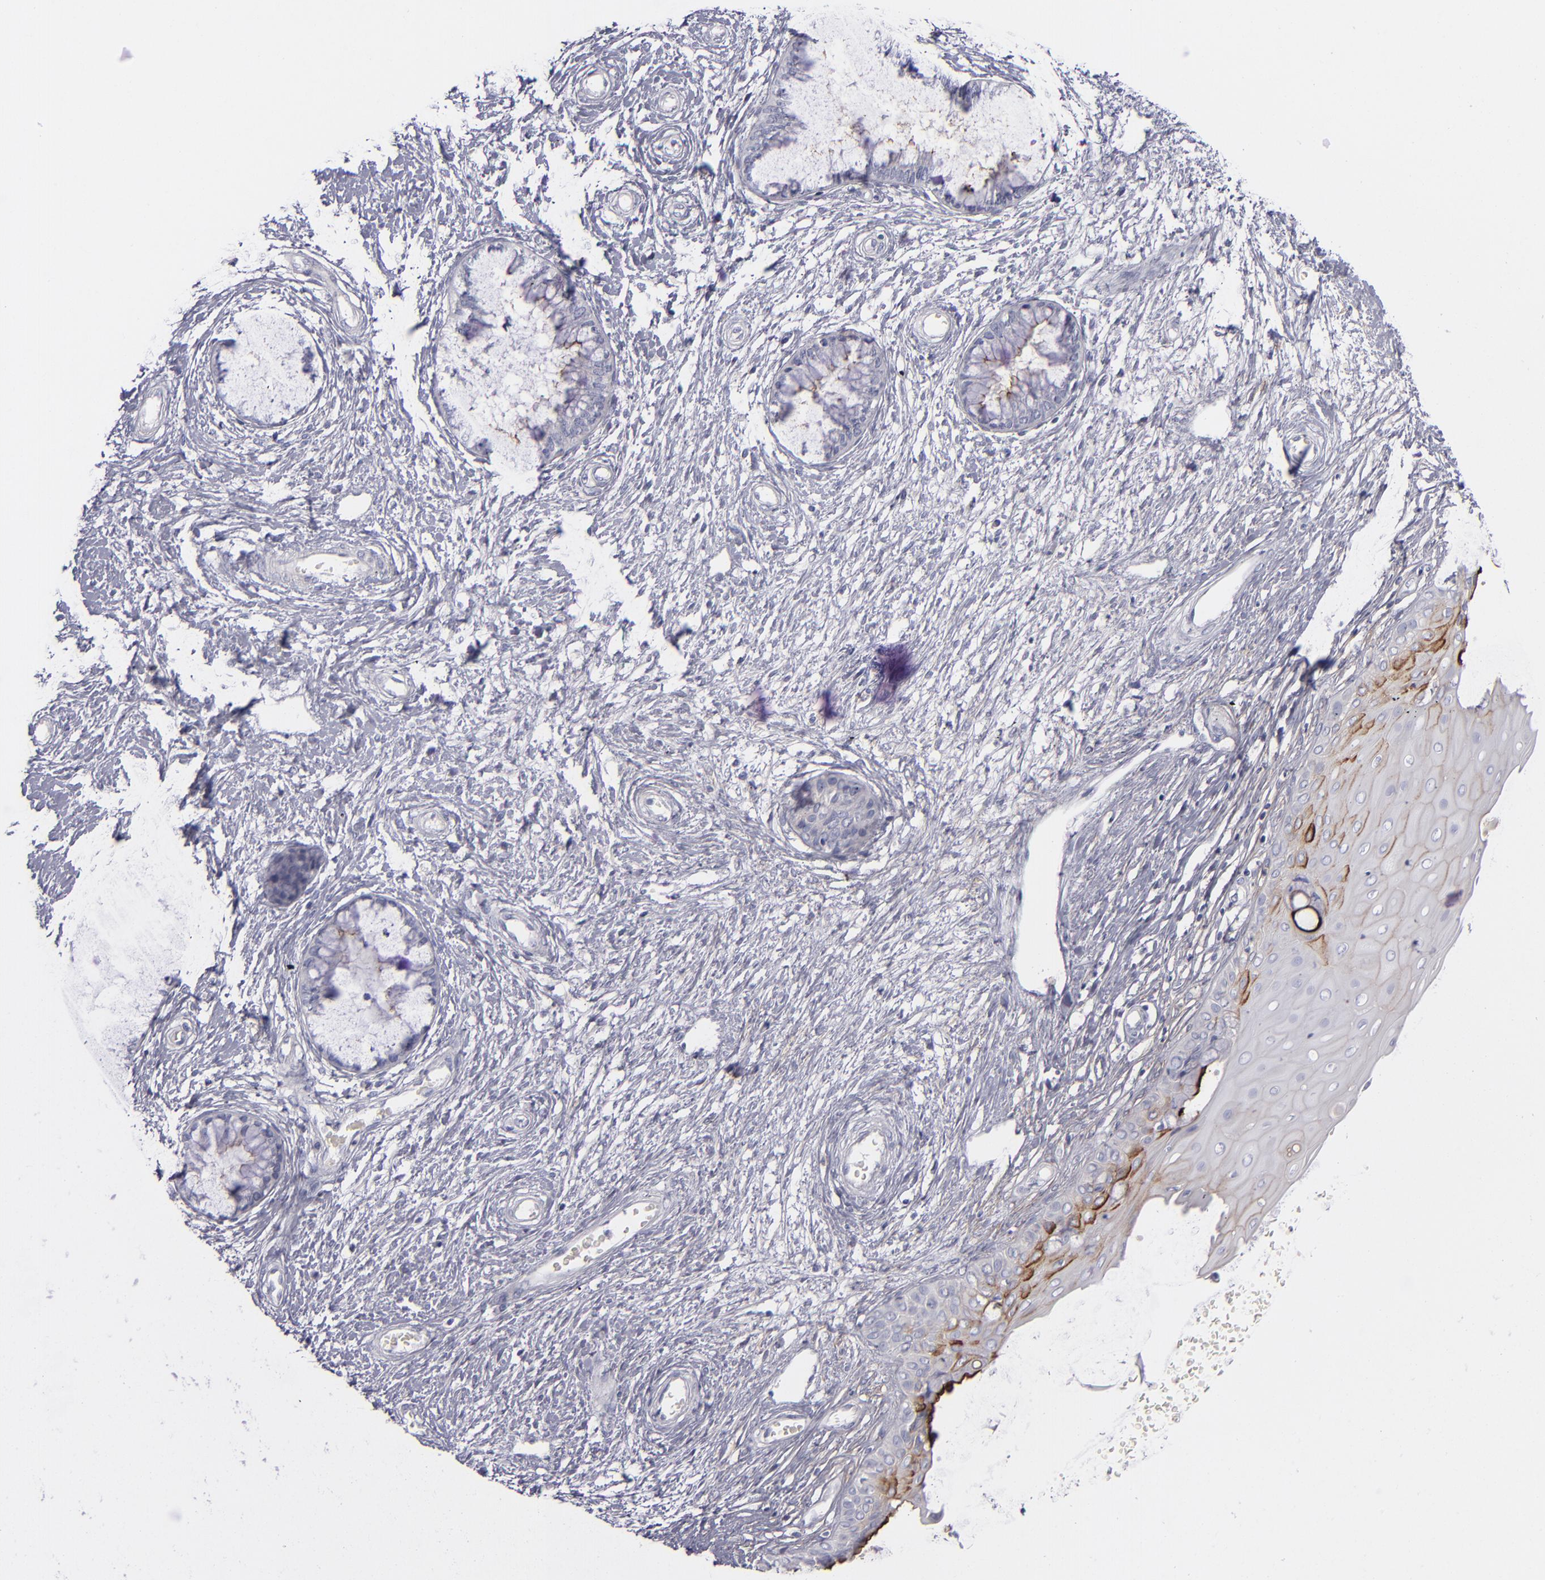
{"staining": {"intensity": "moderate", "quantity": "<25%", "location": "cytoplasmic/membranous"}, "tissue": "cervix", "cell_type": "Glandular cells", "image_type": "normal", "snomed": [{"axis": "morphology", "description": "Normal tissue, NOS"}, {"axis": "topography", "description": "Cervix"}], "caption": "Immunohistochemical staining of normal human cervix reveals <25% levels of moderate cytoplasmic/membranous protein expression in about <25% of glandular cells. (DAB (3,3'-diaminobenzidine) IHC with brightfield microscopy, high magnification).", "gene": "ANPEP", "patient": {"sex": "female", "age": 55}}